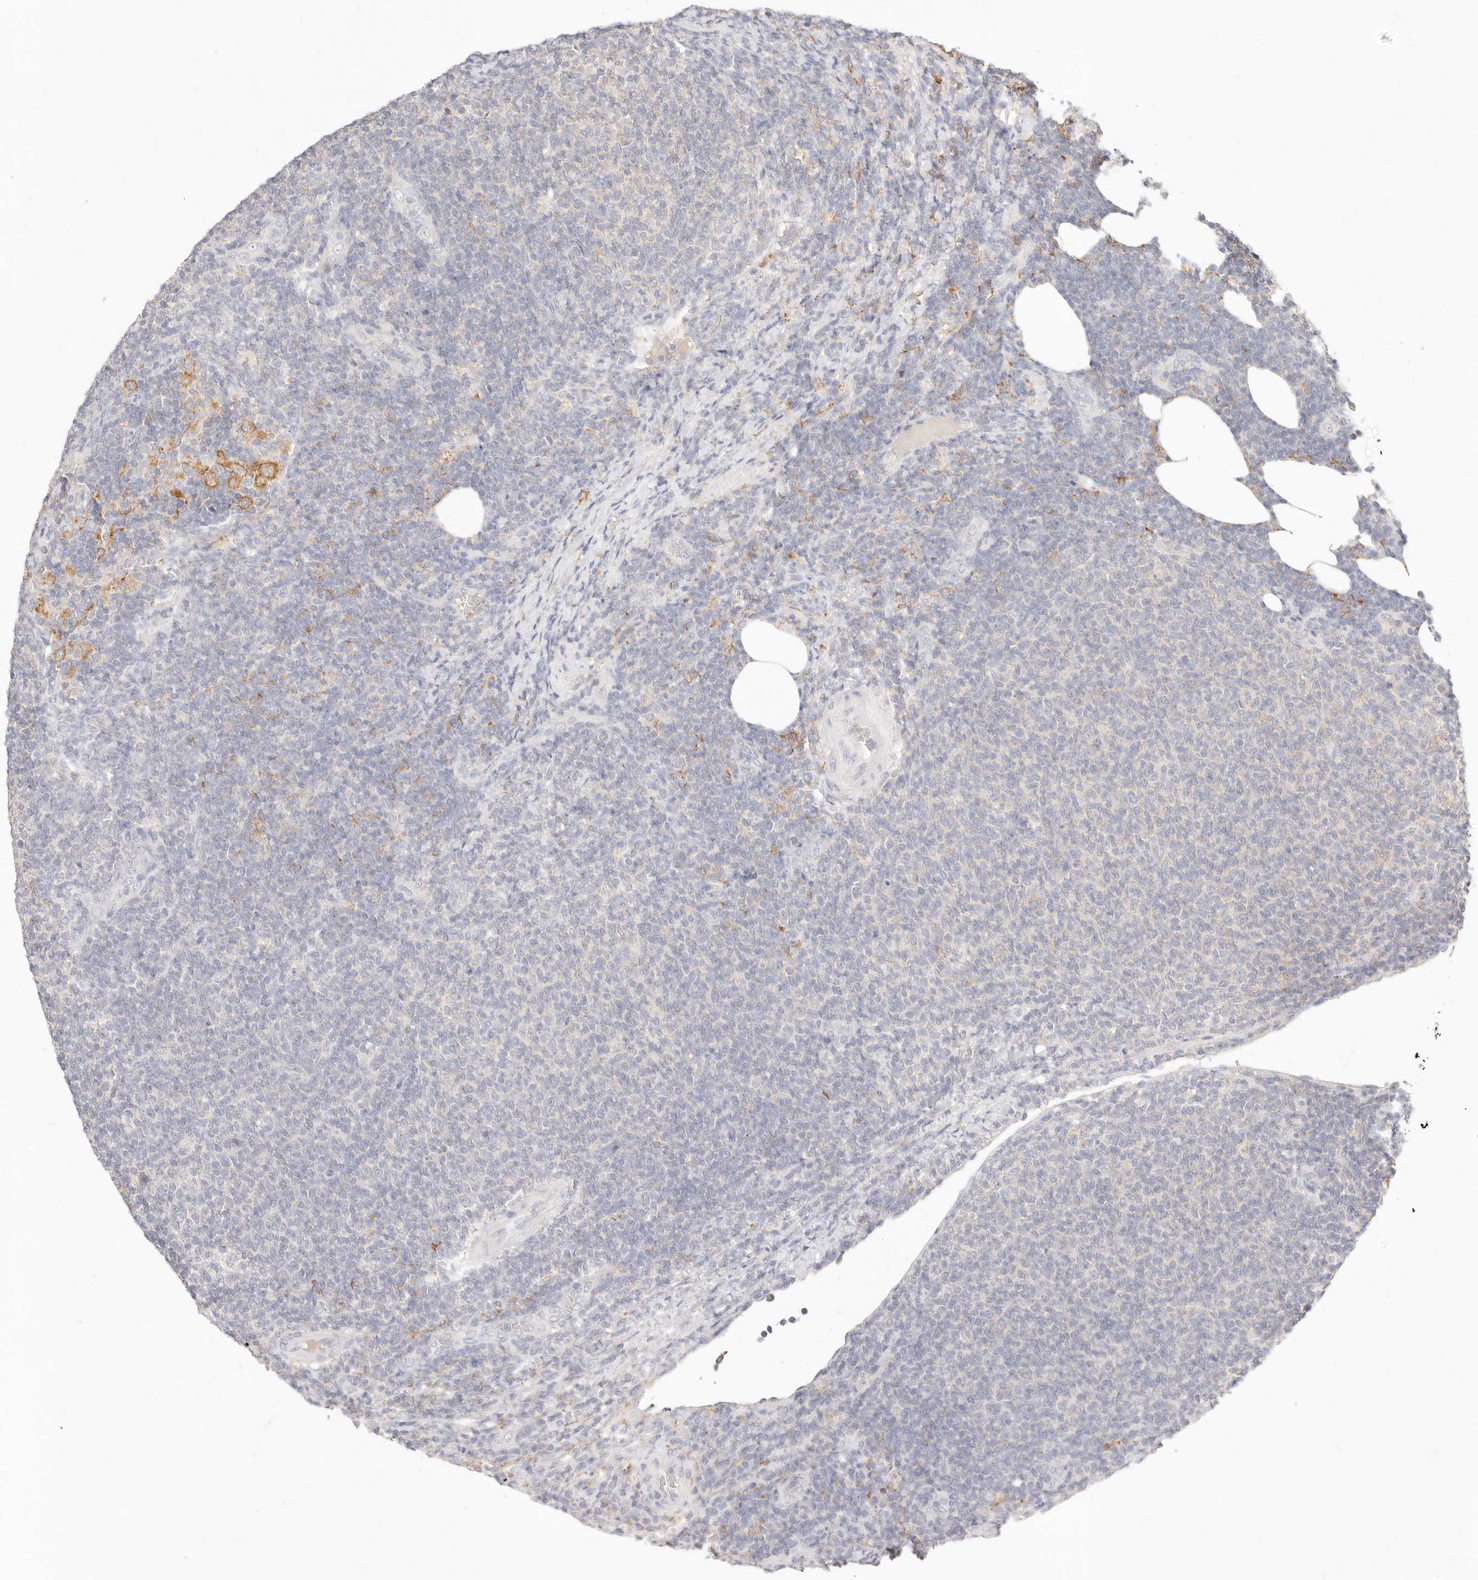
{"staining": {"intensity": "negative", "quantity": "none", "location": "none"}, "tissue": "lymphoma", "cell_type": "Tumor cells", "image_type": "cancer", "snomed": [{"axis": "morphology", "description": "Malignant lymphoma, non-Hodgkin's type, Low grade"}, {"axis": "topography", "description": "Lymph node"}], "caption": "A high-resolution micrograph shows immunohistochemistry (IHC) staining of malignant lymphoma, non-Hodgkin's type (low-grade), which exhibits no significant positivity in tumor cells.", "gene": "HK2", "patient": {"sex": "male", "age": 66}}